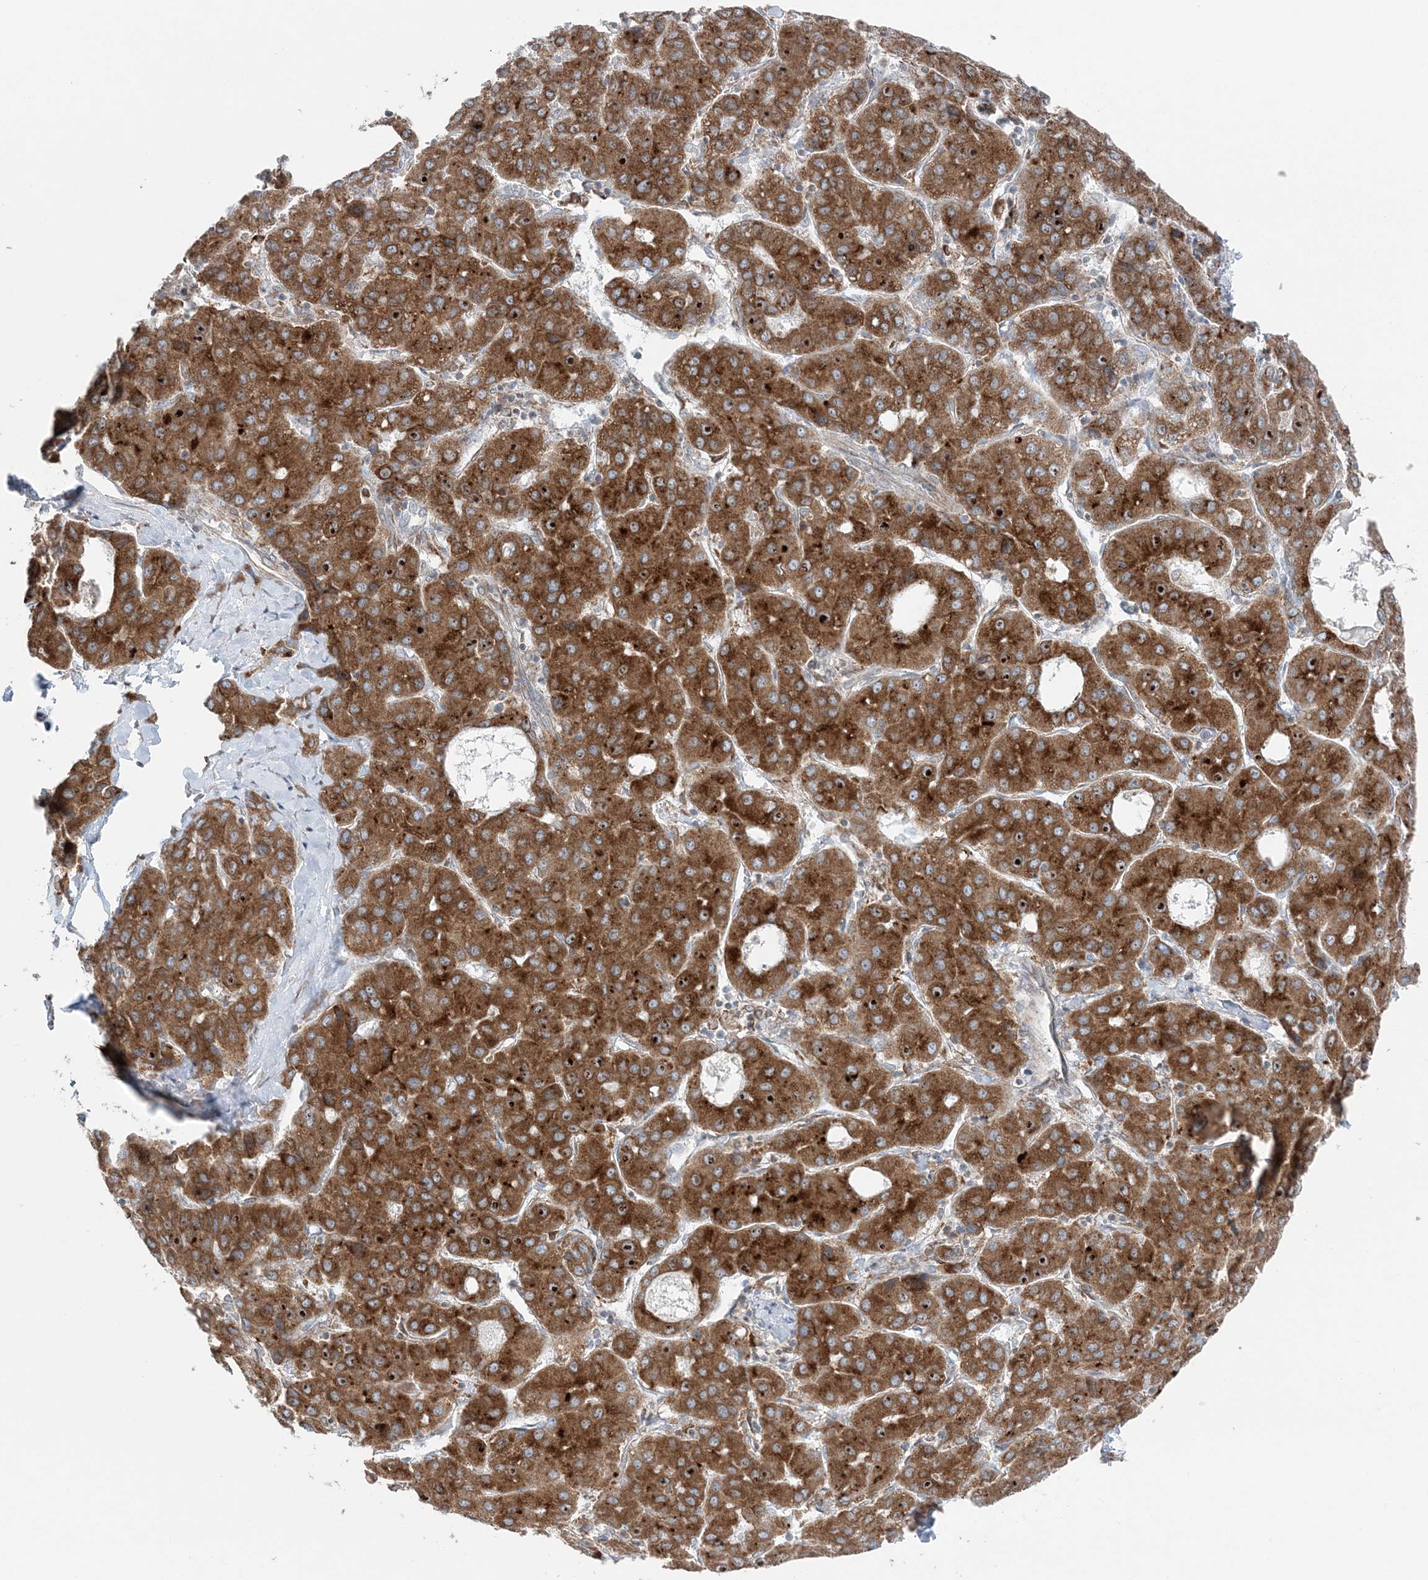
{"staining": {"intensity": "strong", "quantity": ">75%", "location": "cytoplasmic/membranous"}, "tissue": "liver cancer", "cell_type": "Tumor cells", "image_type": "cancer", "snomed": [{"axis": "morphology", "description": "Carcinoma, Hepatocellular, NOS"}, {"axis": "topography", "description": "Liver"}], "caption": "Tumor cells show strong cytoplasmic/membranous staining in about >75% of cells in hepatocellular carcinoma (liver).", "gene": "TMED10", "patient": {"sex": "male", "age": 65}}